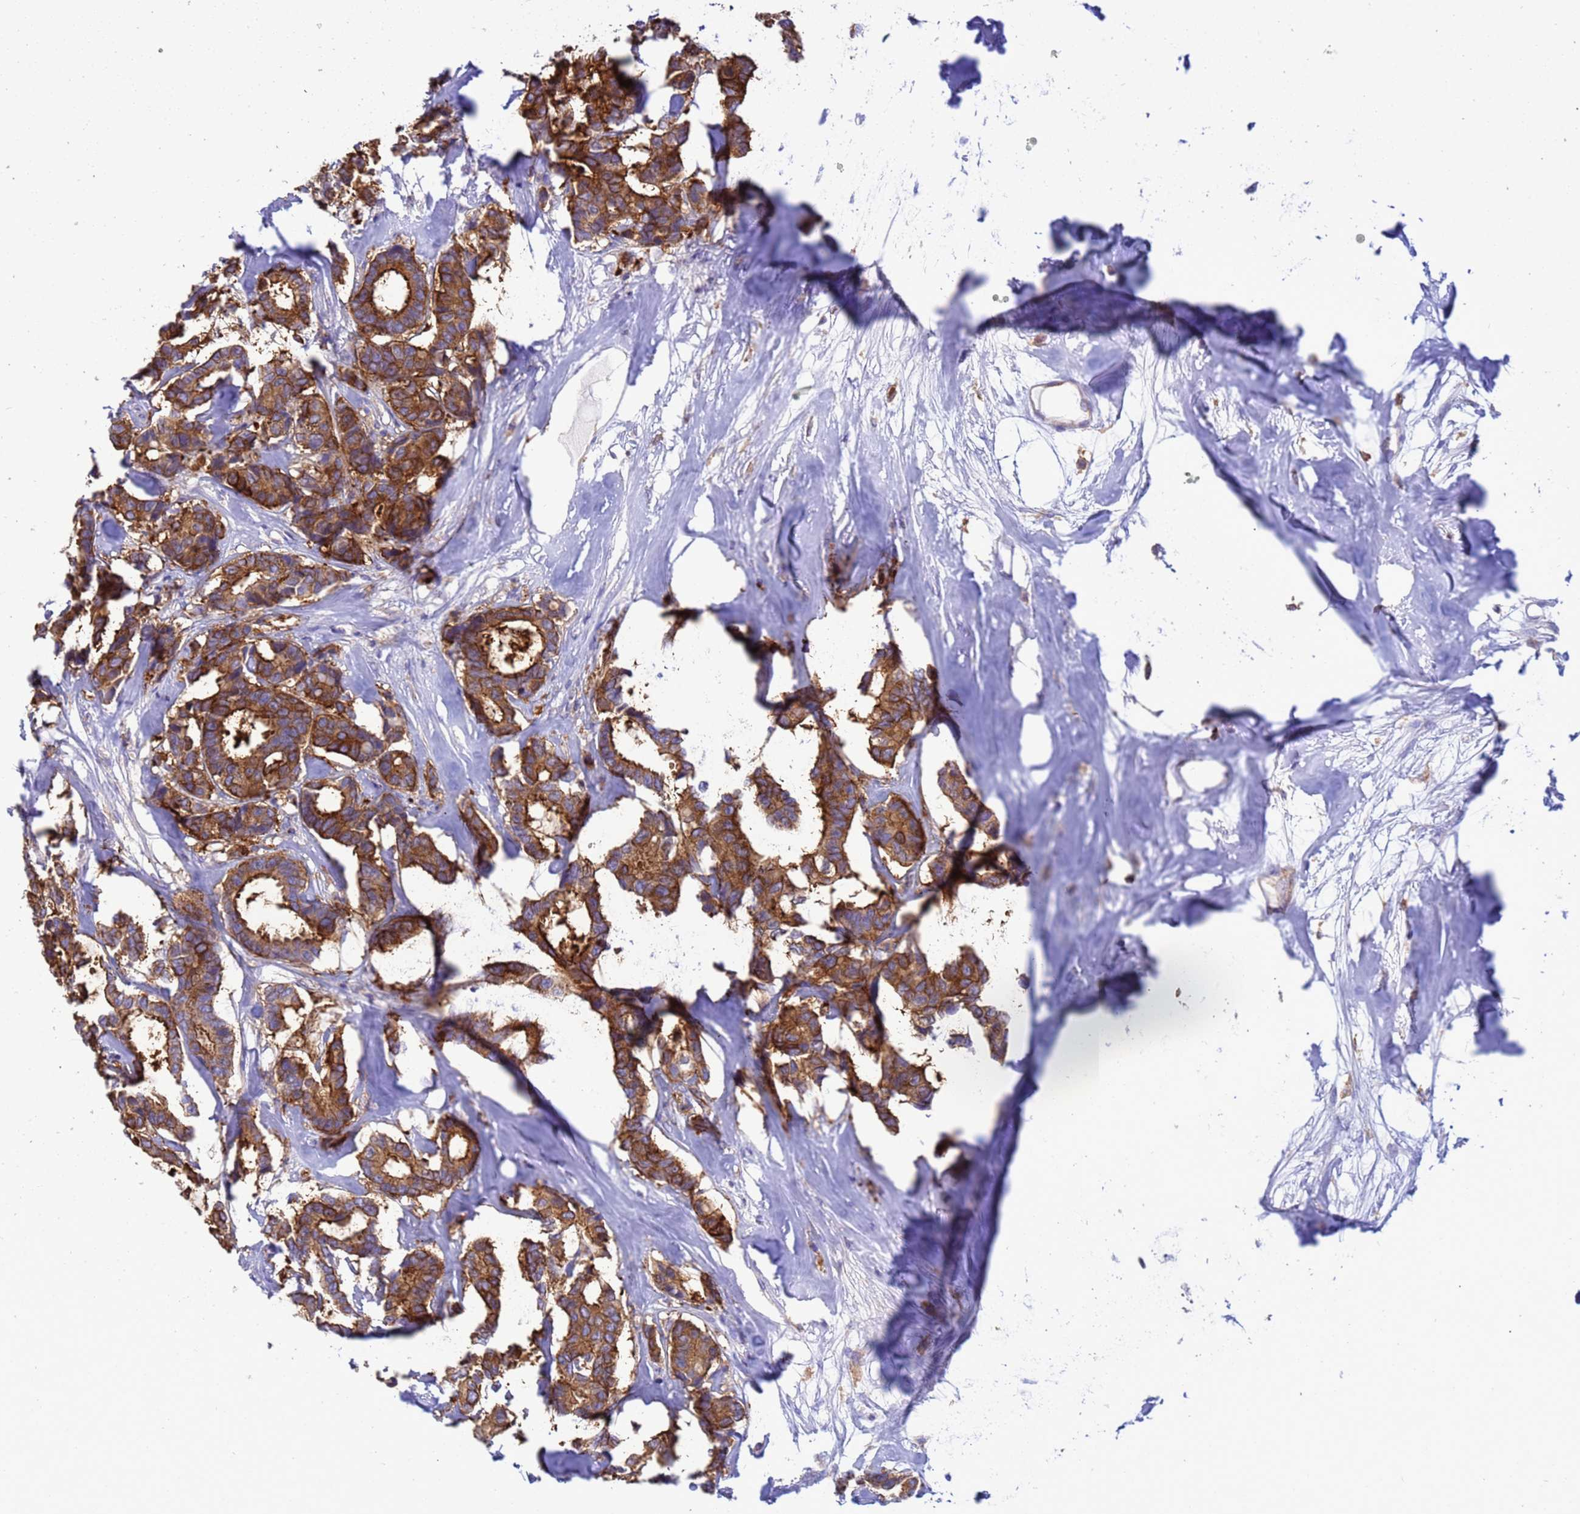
{"staining": {"intensity": "strong", "quantity": ">75%", "location": "cytoplasmic/membranous"}, "tissue": "breast cancer", "cell_type": "Tumor cells", "image_type": "cancer", "snomed": [{"axis": "morphology", "description": "Duct carcinoma"}, {"axis": "topography", "description": "Breast"}], "caption": "Immunohistochemical staining of human breast intraductal carcinoma displays high levels of strong cytoplasmic/membranous positivity in about >75% of tumor cells. (DAB (3,3'-diaminobenzidine) IHC, brown staining for protein, blue staining for nuclei).", "gene": "EZR", "patient": {"sex": "female", "age": 87}}